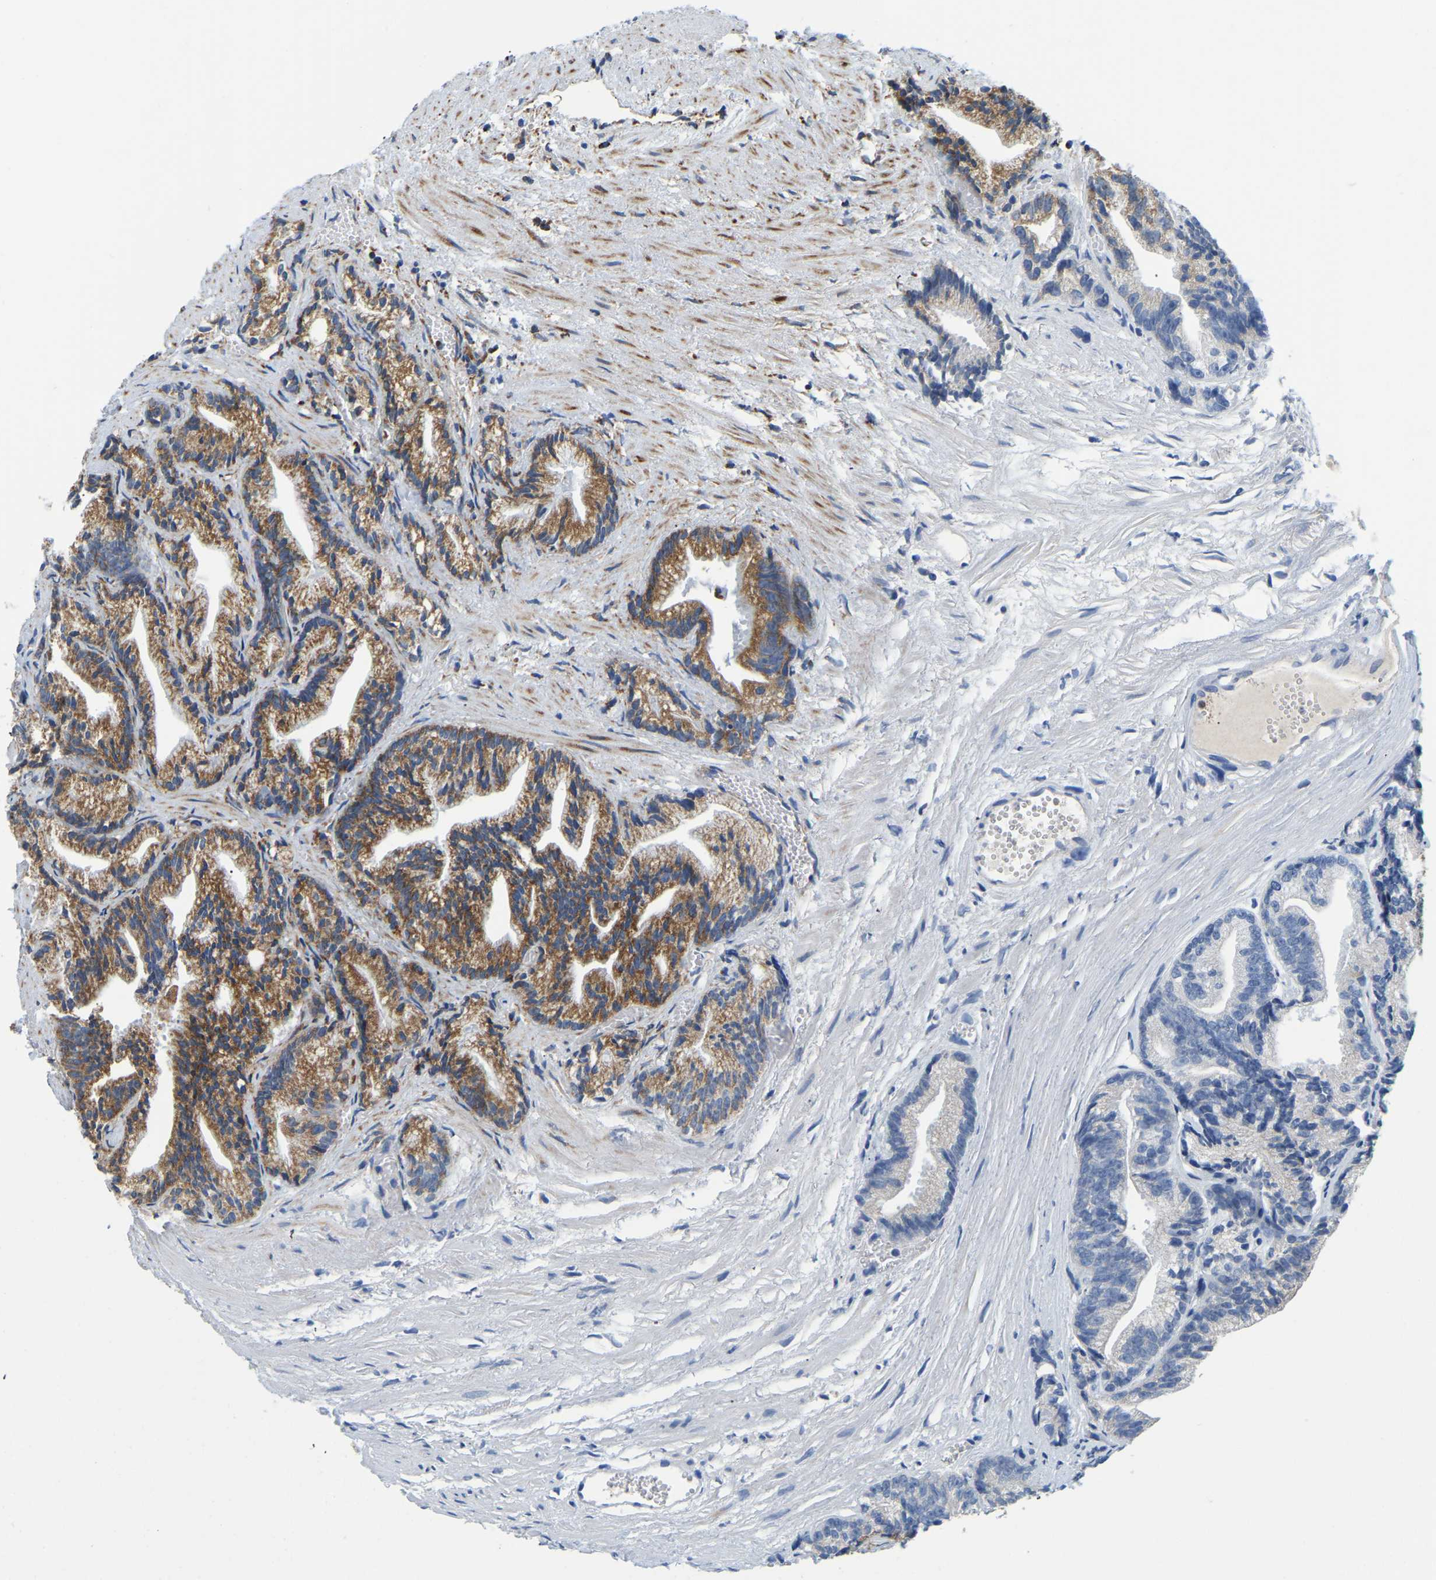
{"staining": {"intensity": "moderate", "quantity": ">75%", "location": "cytoplasmic/membranous"}, "tissue": "prostate cancer", "cell_type": "Tumor cells", "image_type": "cancer", "snomed": [{"axis": "morphology", "description": "Adenocarcinoma, Low grade"}, {"axis": "topography", "description": "Prostate"}], "caption": "The image demonstrates a brown stain indicating the presence of a protein in the cytoplasmic/membranous of tumor cells in adenocarcinoma (low-grade) (prostate).", "gene": "SFXN1", "patient": {"sex": "male", "age": 89}}